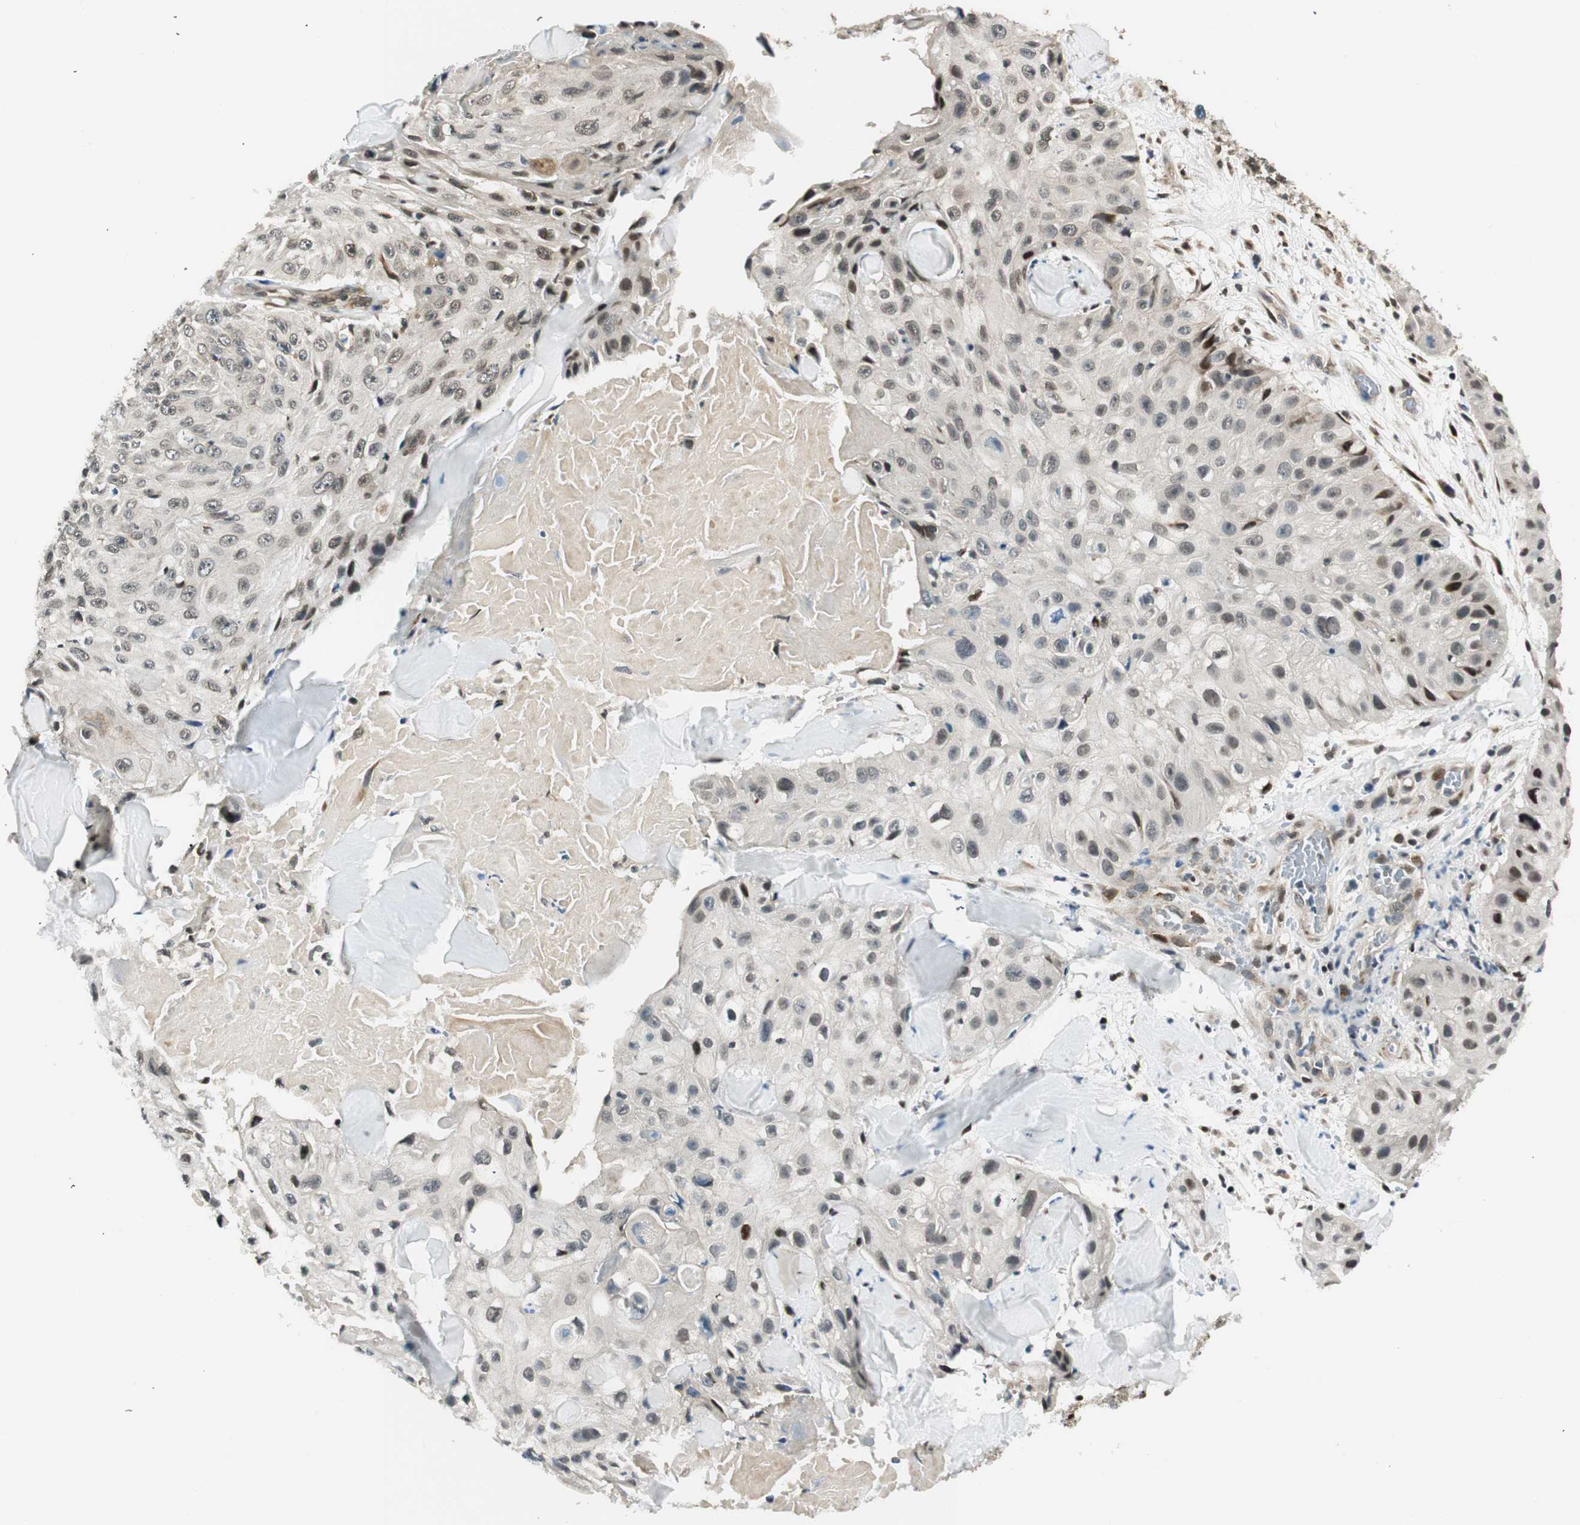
{"staining": {"intensity": "weak", "quantity": "<25%", "location": "nuclear"}, "tissue": "skin cancer", "cell_type": "Tumor cells", "image_type": "cancer", "snomed": [{"axis": "morphology", "description": "Squamous cell carcinoma, NOS"}, {"axis": "topography", "description": "Skin"}], "caption": "An IHC image of skin cancer is shown. There is no staining in tumor cells of skin cancer.", "gene": "RING1", "patient": {"sex": "male", "age": 86}}